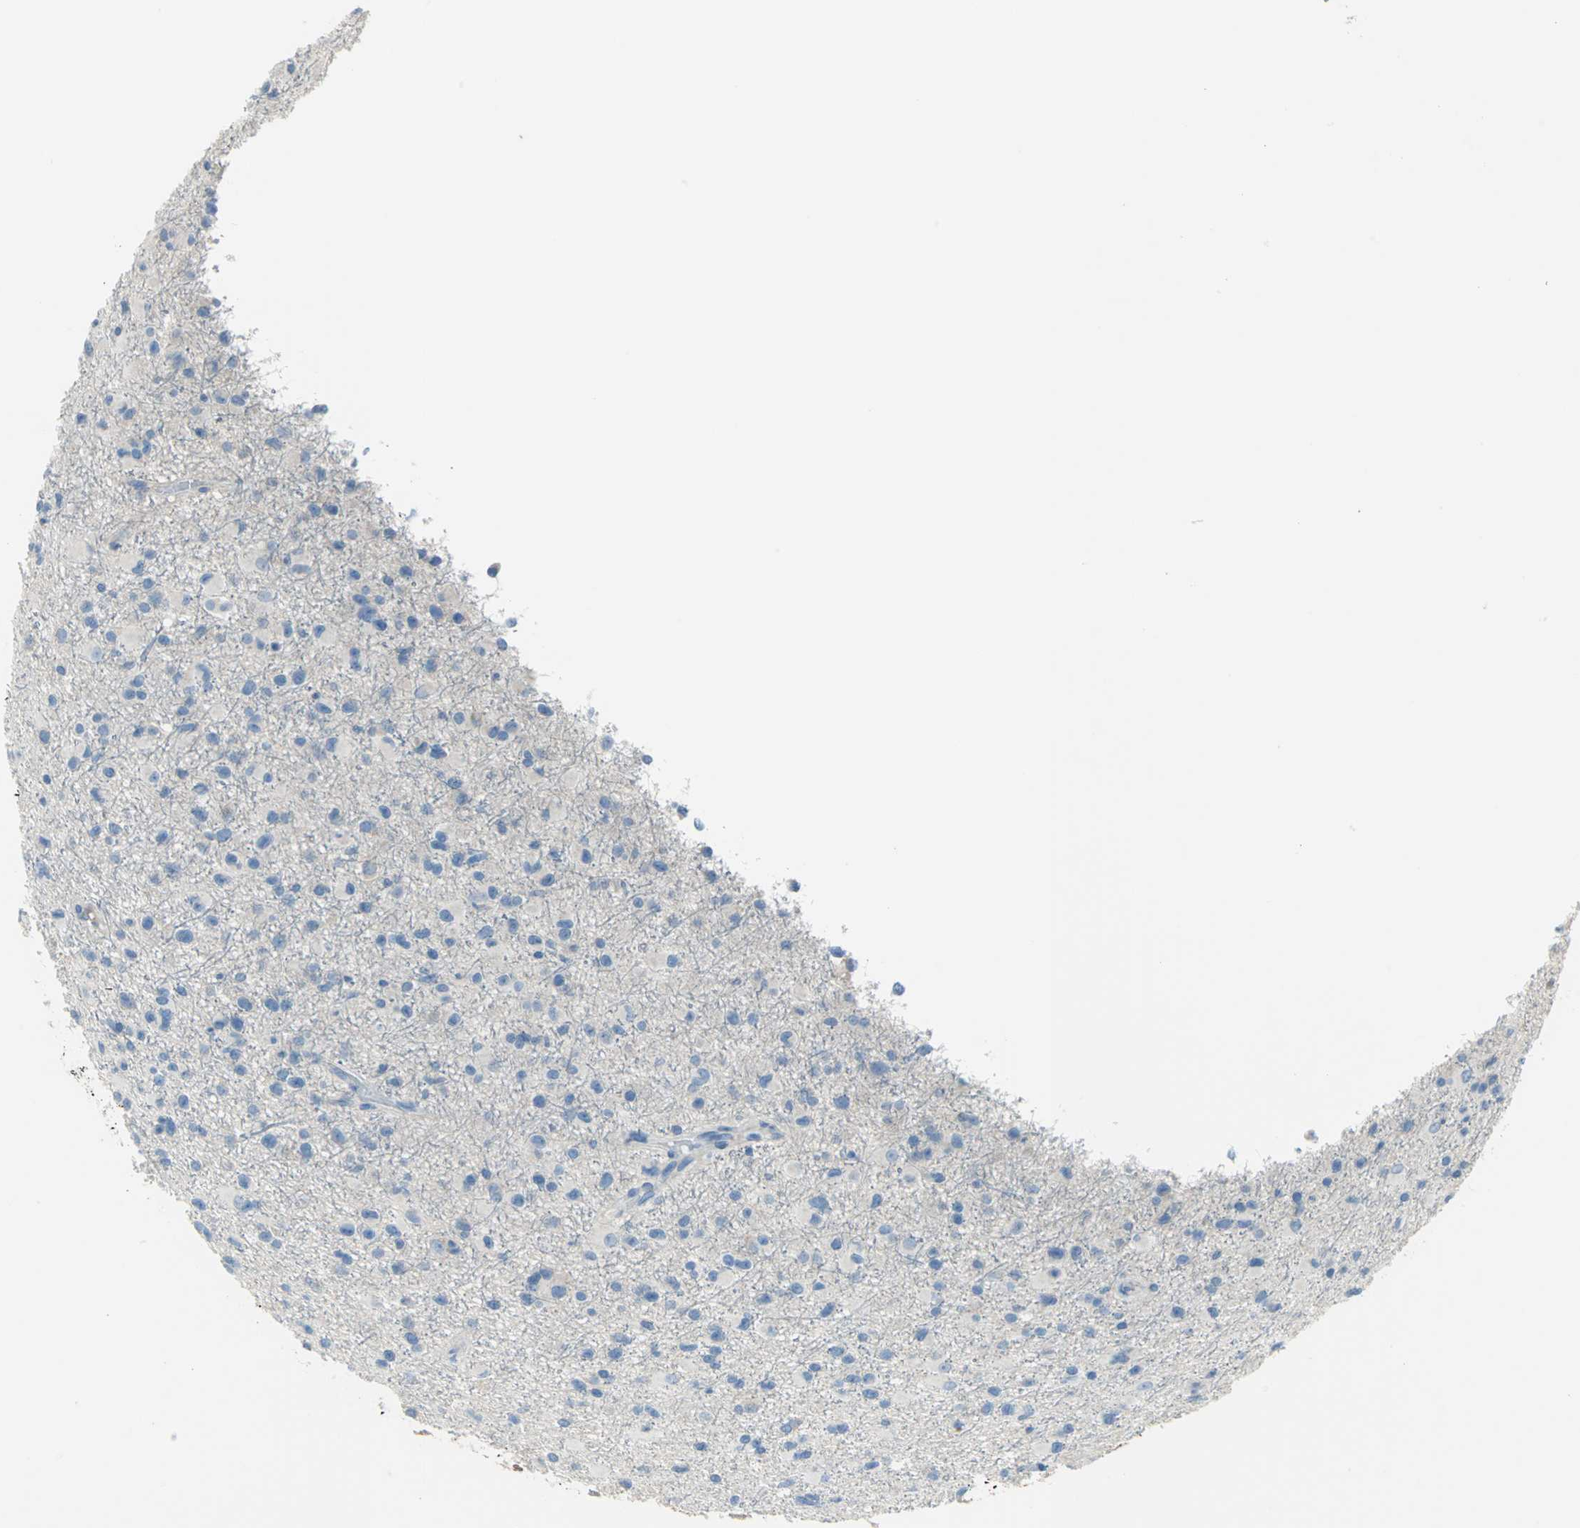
{"staining": {"intensity": "negative", "quantity": "none", "location": "none"}, "tissue": "glioma", "cell_type": "Tumor cells", "image_type": "cancer", "snomed": [{"axis": "morphology", "description": "Glioma, malignant, Low grade"}, {"axis": "topography", "description": "Brain"}], "caption": "The immunohistochemistry histopathology image has no significant positivity in tumor cells of glioma tissue.", "gene": "ALOX15", "patient": {"sex": "male", "age": 42}}